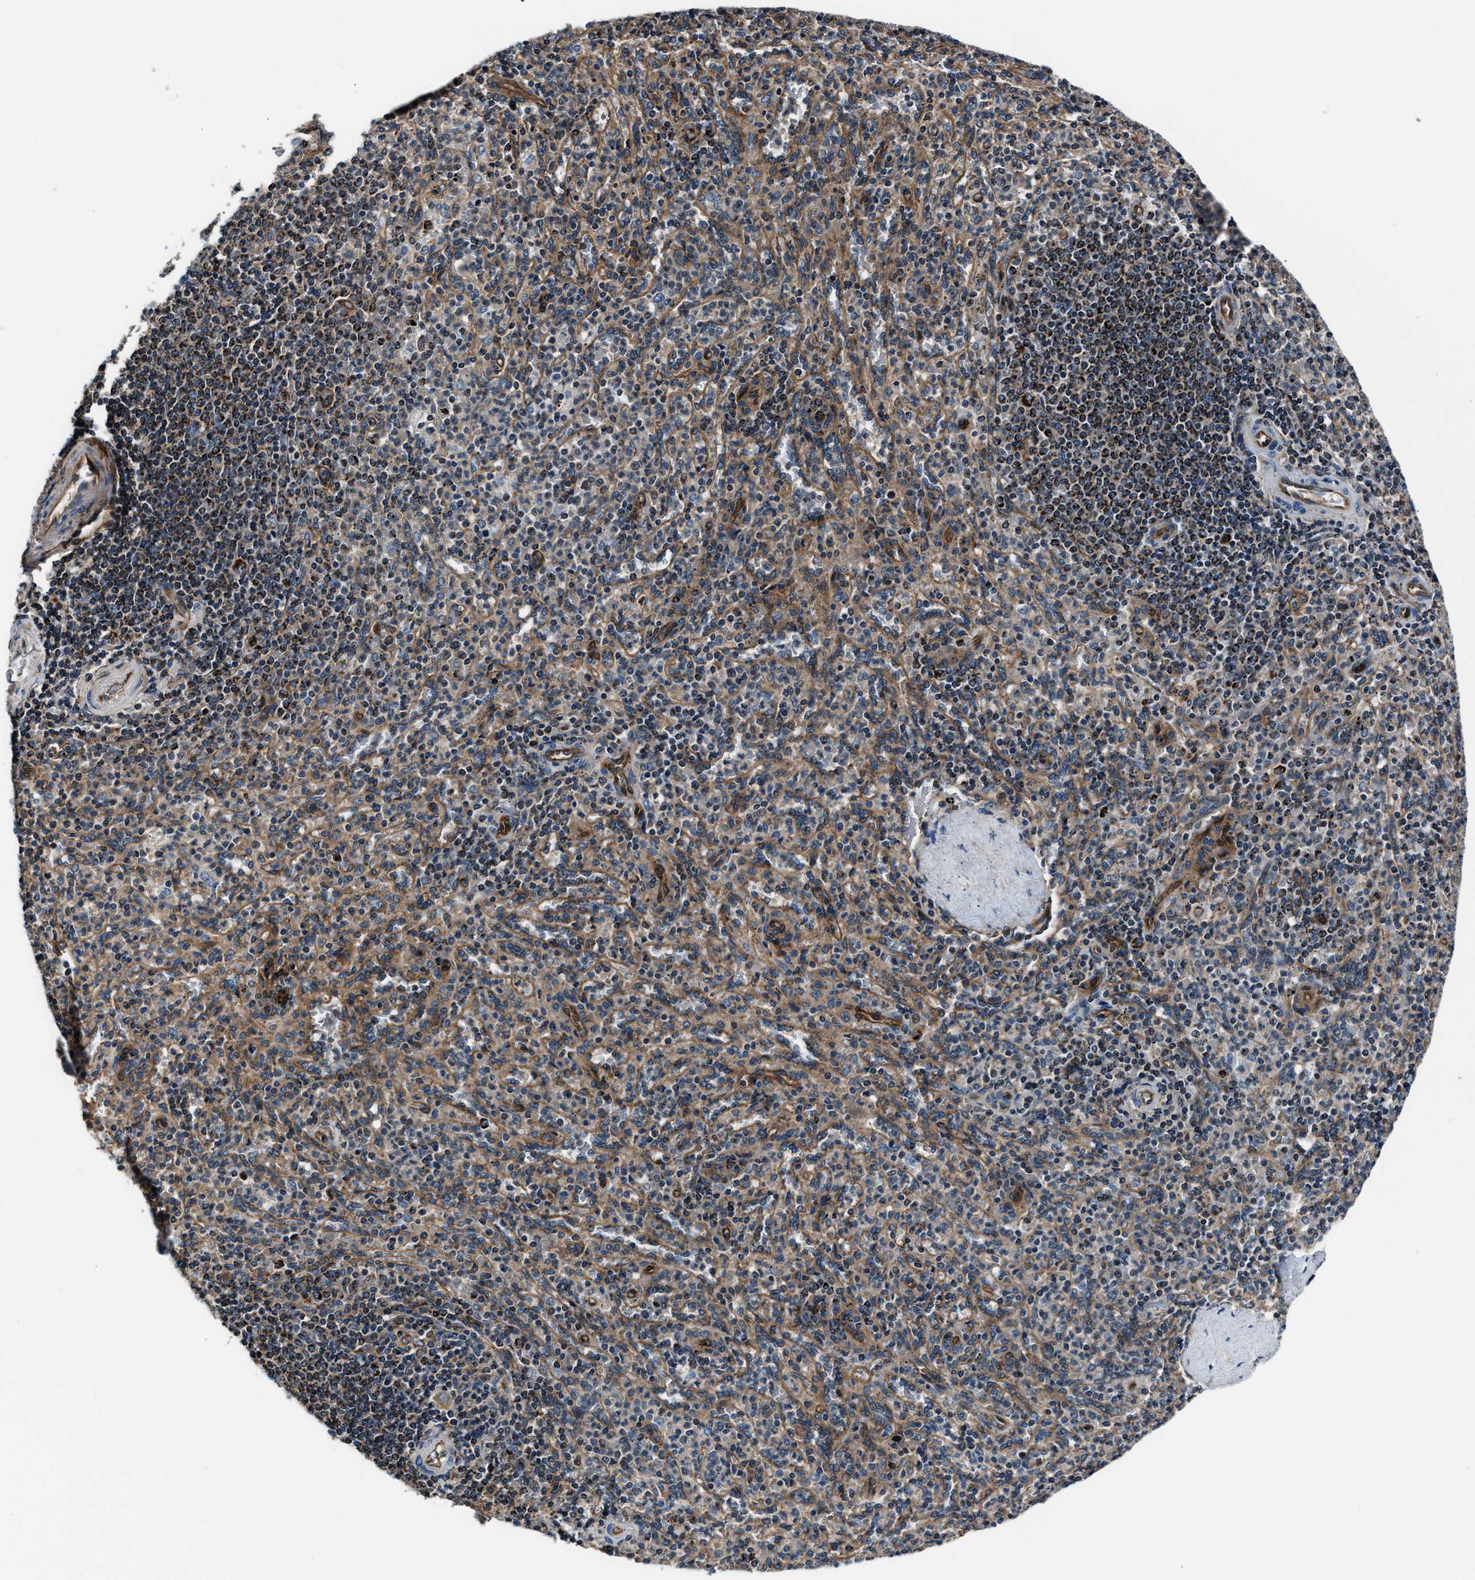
{"staining": {"intensity": "strong", "quantity": "<25%", "location": "cytoplasmic/membranous"}, "tissue": "spleen", "cell_type": "Cells in red pulp", "image_type": "normal", "snomed": [{"axis": "morphology", "description": "Normal tissue, NOS"}, {"axis": "topography", "description": "Spleen"}], "caption": "Protein analysis of benign spleen demonstrates strong cytoplasmic/membranous expression in about <25% of cells in red pulp.", "gene": "ENSG00000281039", "patient": {"sex": "male", "age": 36}}